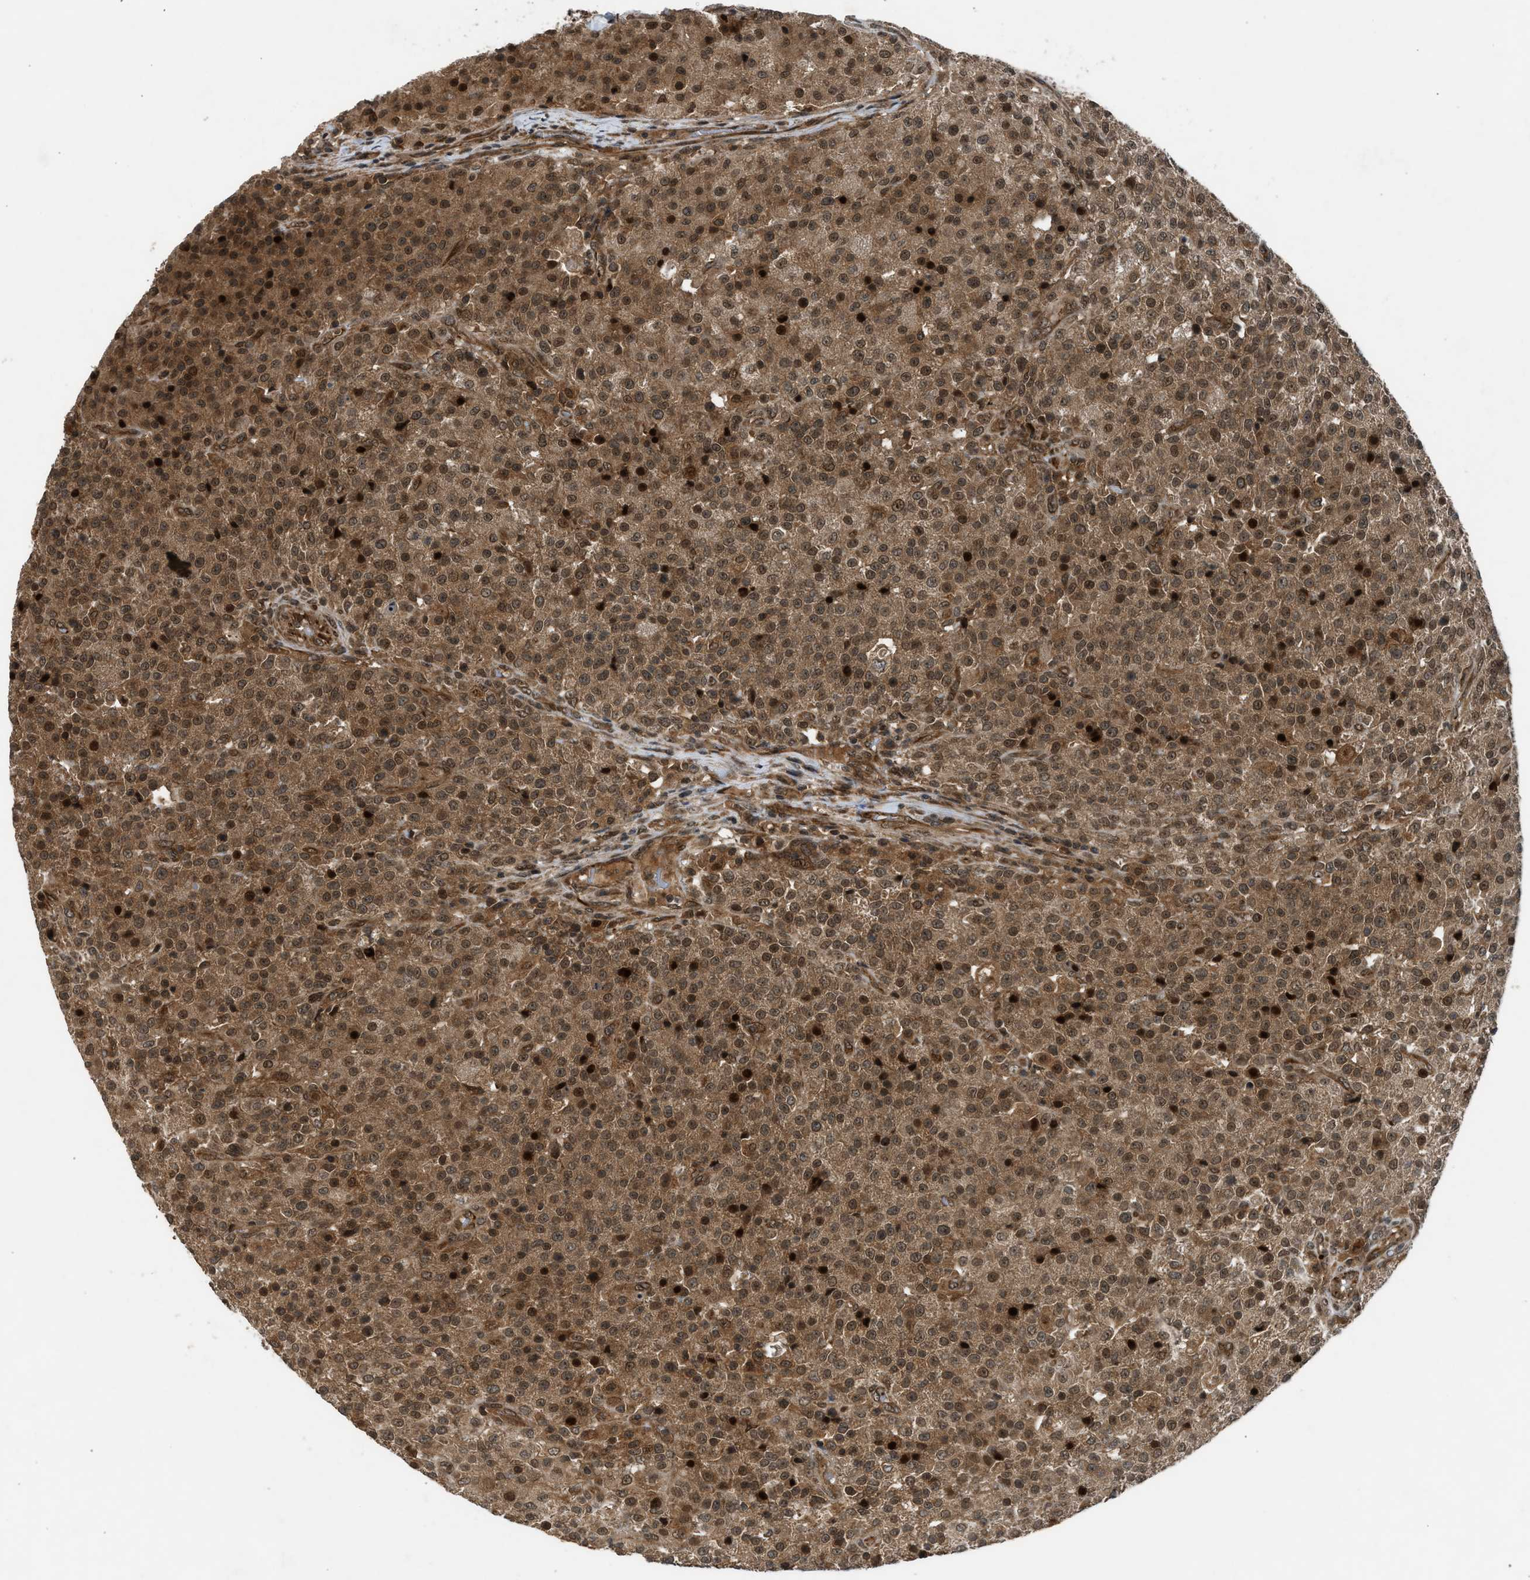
{"staining": {"intensity": "moderate", "quantity": ">75%", "location": "cytoplasmic/membranous,nuclear"}, "tissue": "testis cancer", "cell_type": "Tumor cells", "image_type": "cancer", "snomed": [{"axis": "morphology", "description": "Seminoma, NOS"}, {"axis": "topography", "description": "Testis"}], "caption": "Protein expression analysis of seminoma (testis) reveals moderate cytoplasmic/membranous and nuclear positivity in approximately >75% of tumor cells.", "gene": "TXNL1", "patient": {"sex": "male", "age": 59}}